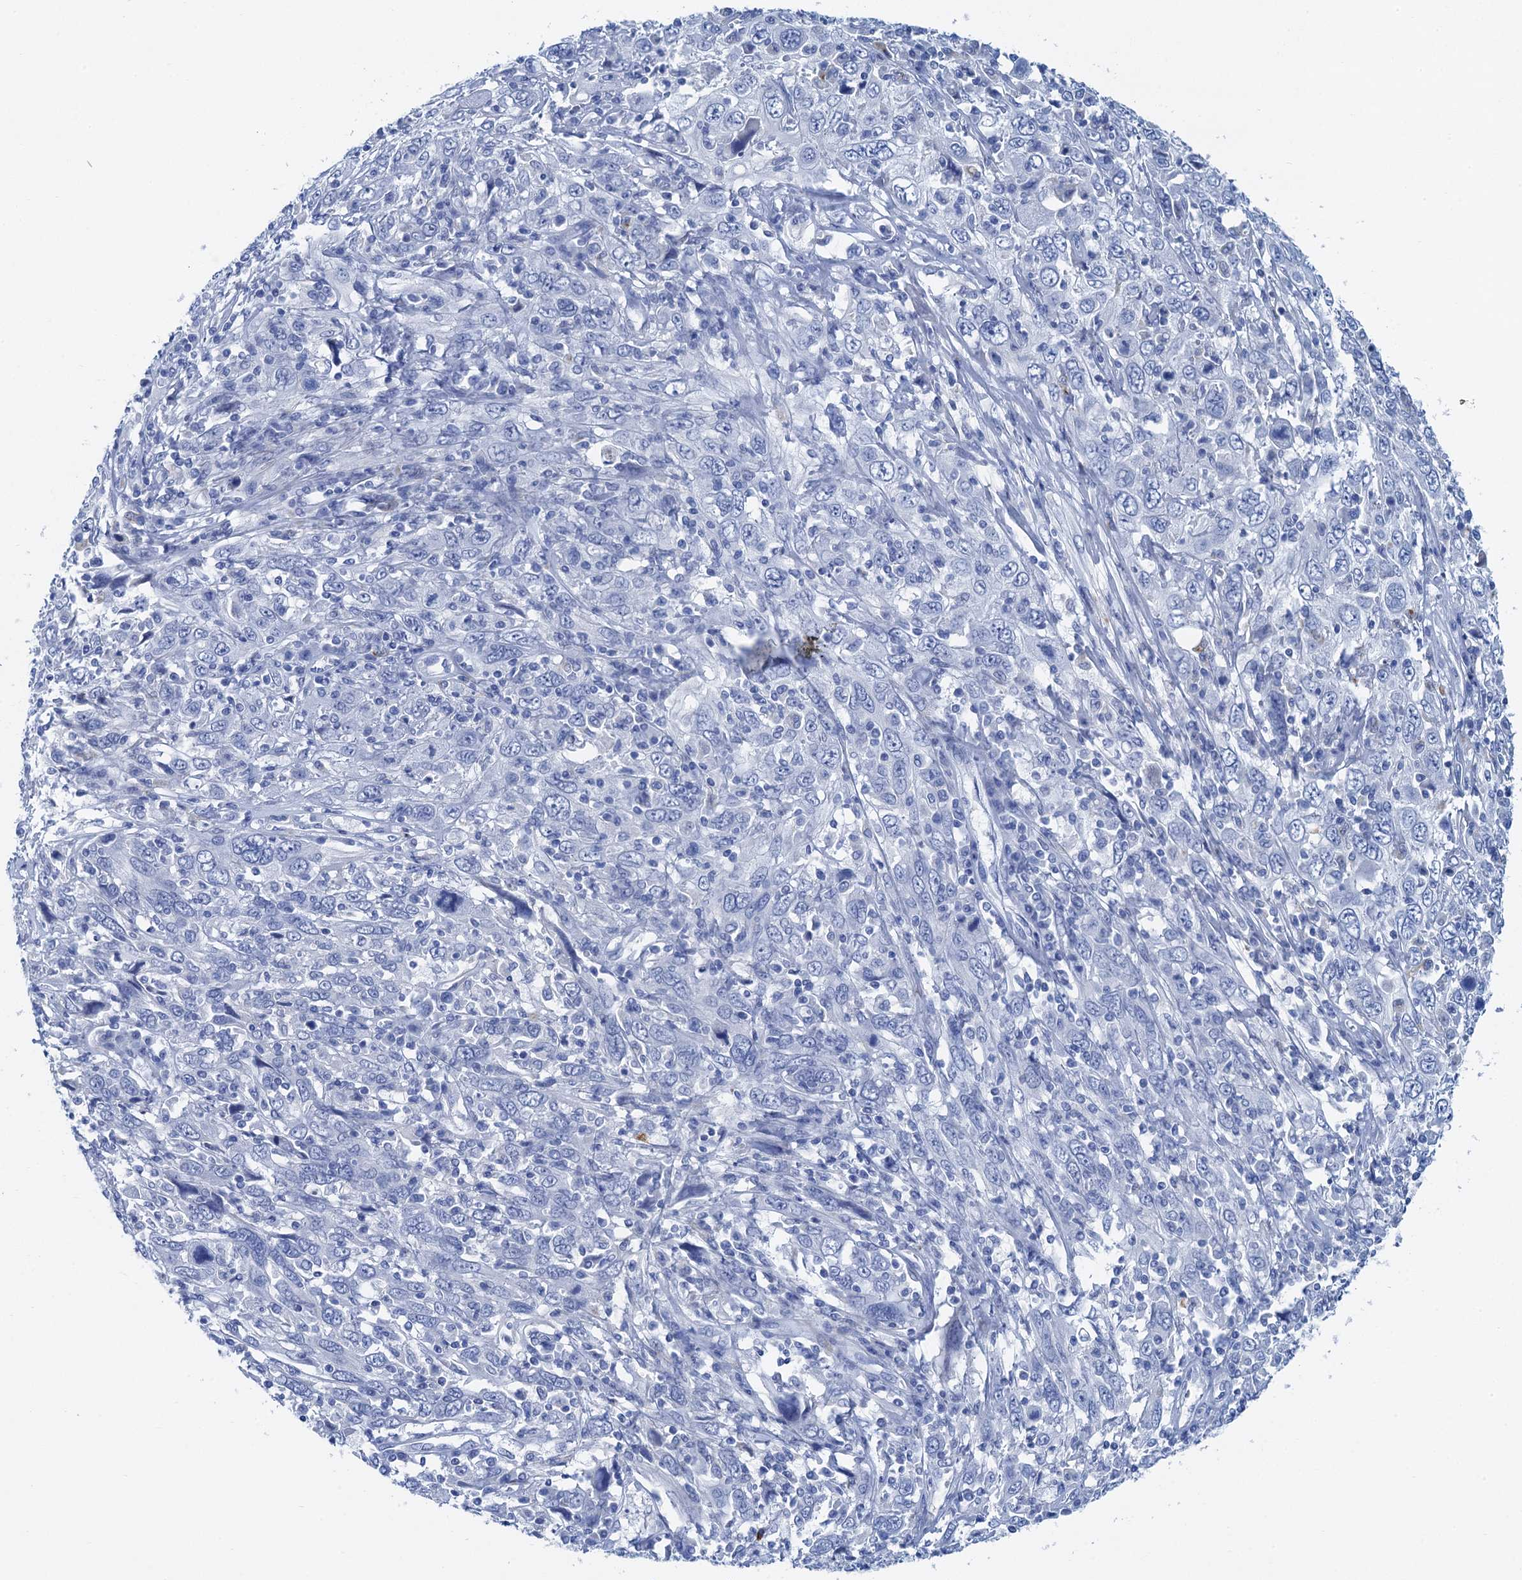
{"staining": {"intensity": "negative", "quantity": "none", "location": "none"}, "tissue": "cervical cancer", "cell_type": "Tumor cells", "image_type": "cancer", "snomed": [{"axis": "morphology", "description": "Squamous cell carcinoma, NOS"}, {"axis": "topography", "description": "Cervix"}], "caption": "IHC histopathology image of human cervical squamous cell carcinoma stained for a protein (brown), which demonstrates no expression in tumor cells. (DAB (3,3'-diaminobenzidine) immunohistochemistry (IHC) visualized using brightfield microscopy, high magnification).", "gene": "NLRP10", "patient": {"sex": "female", "age": 46}}